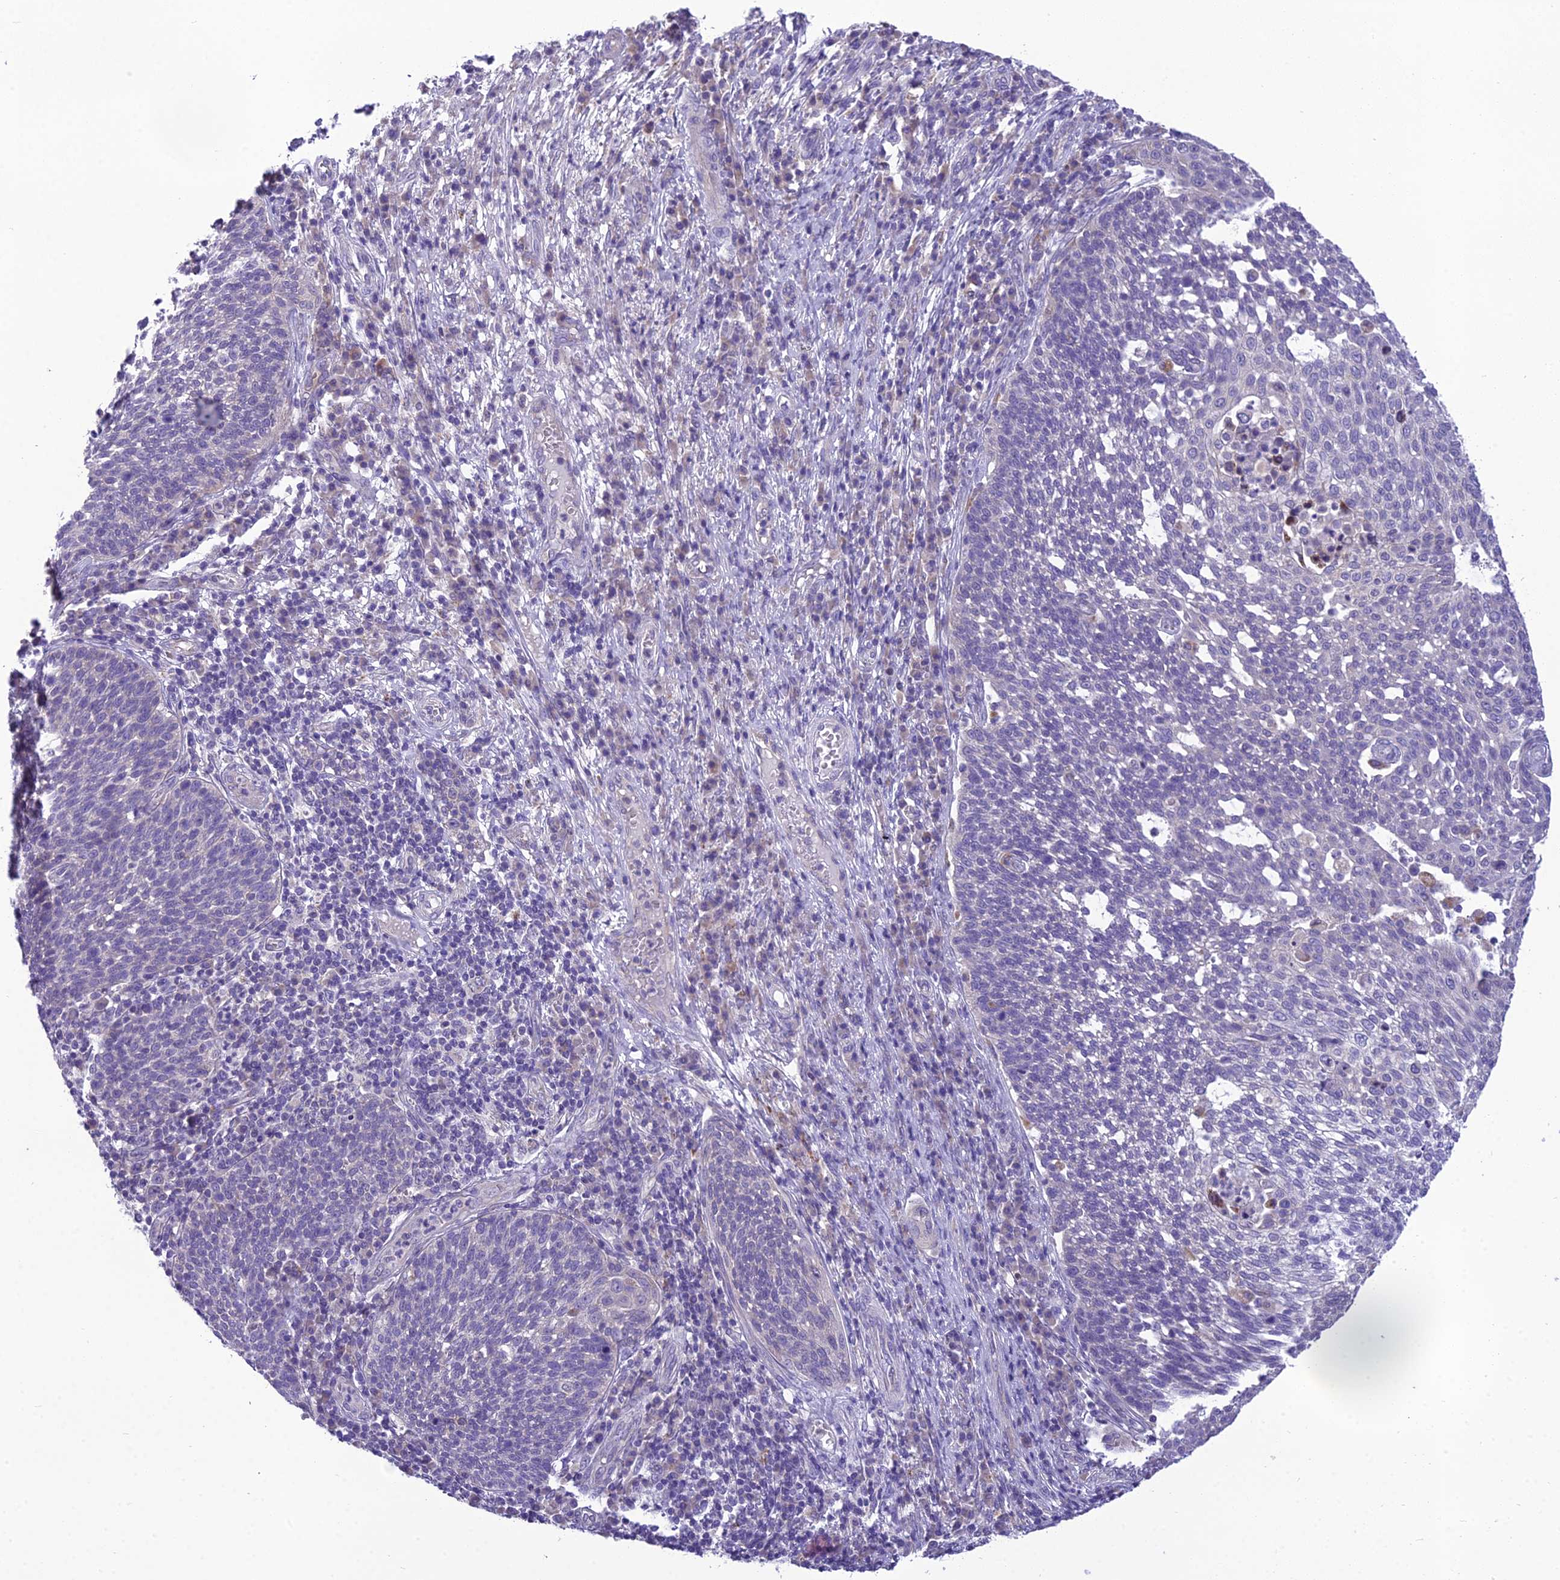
{"staining": {"intensity": "negative", "quantity": "none", "location": "none"}, "tissue": "cervical cancer", "cell_type": "Tumor cells", "image_type": "cancer", "snomed": [{"axis": "morphology", "description": "Squamous cell carcinoma, NOS"}, {"axis": "topography", "description": "Cervix"}], "caption": "Tumor cells are negative for protein expression in human squamous cell carcinoma (cervical).", "gene": "MIIP", "patient": {"sex": "female", "age": 34}}